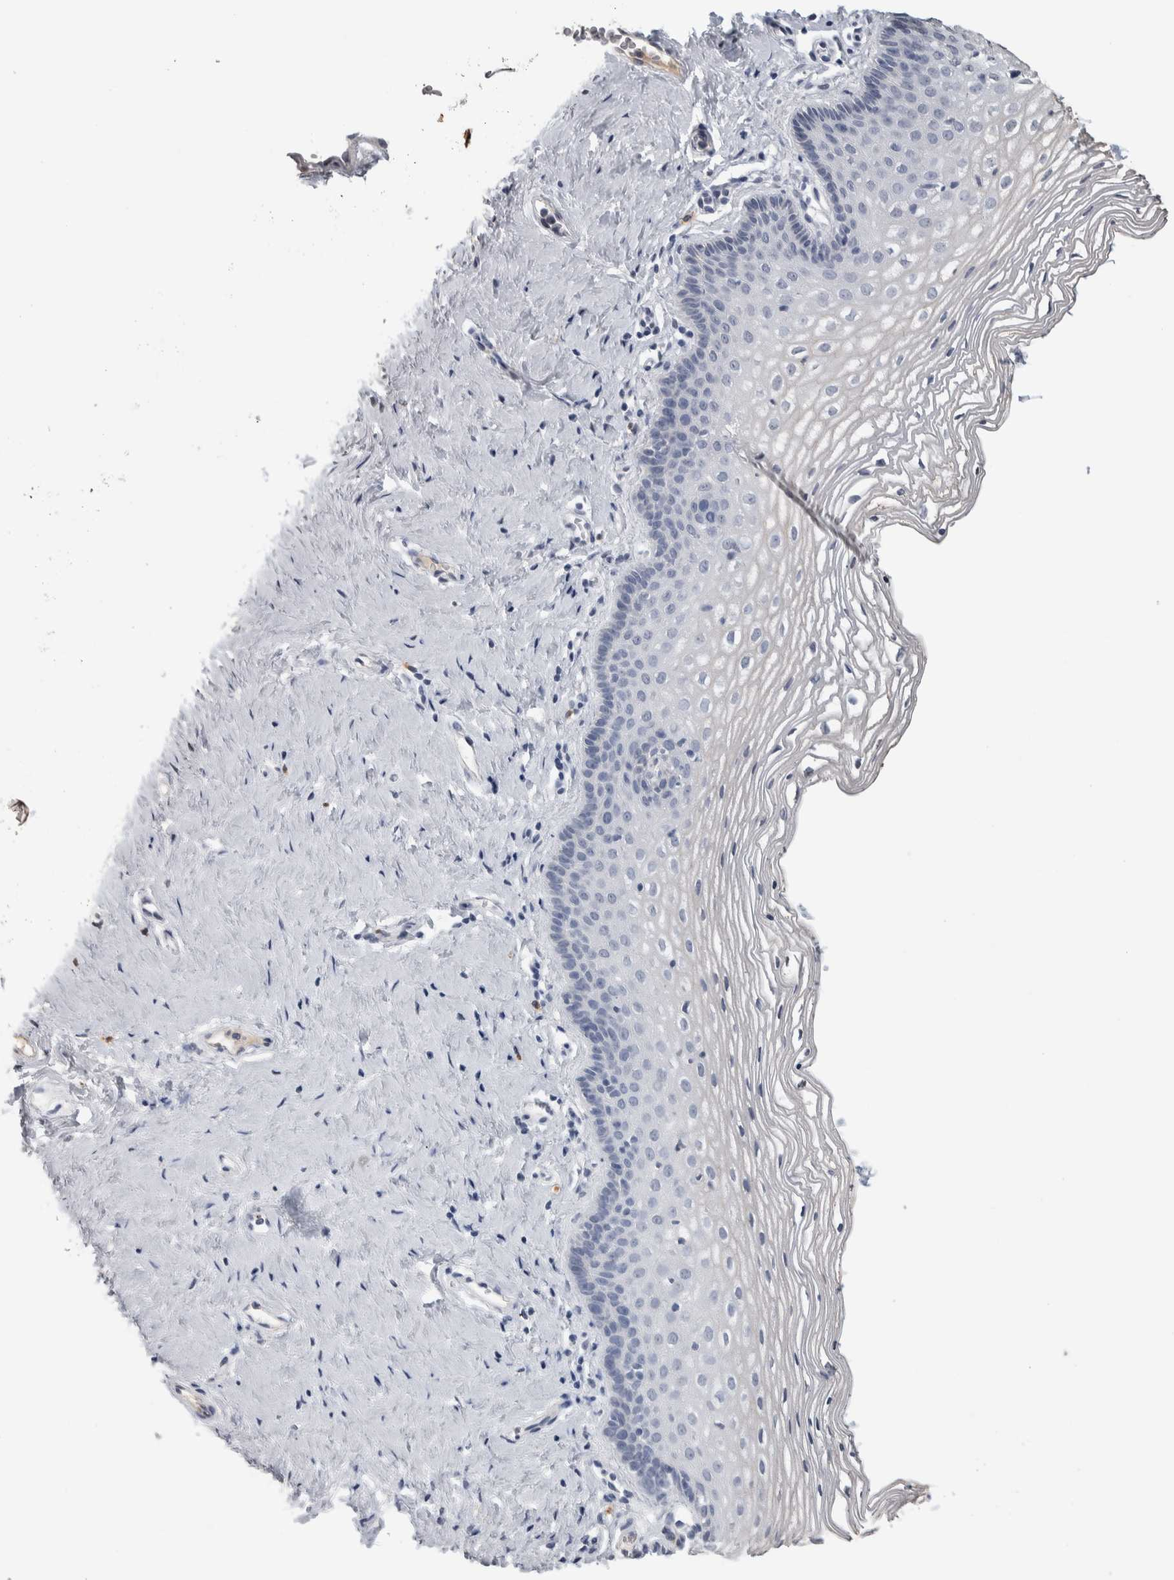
{"staining": {"intensity": "moderate", "quantity": "<25%", "location": "cytoplasmic/membranous"}, "tissue": "vagina", "cell_type": "Squamous epithelial cells", "image_type": "normal", "snomed": [{"axis": "morphology", "description": "Normal tissue, NOS"}, {"axis": "topography", "description": "Vagina"}], "caption": "The photomicrograph shows immunohistochemical staining of unremarkable vagina. There is moderate cytoplasmic/membranous staining is identified in approximately <25% of squamous epithelial cells. (Brightfield microscopy of DAB IHC at high magnification).", "gene": "TMEM102", "patient": {"sex": "female", "age": 32}}